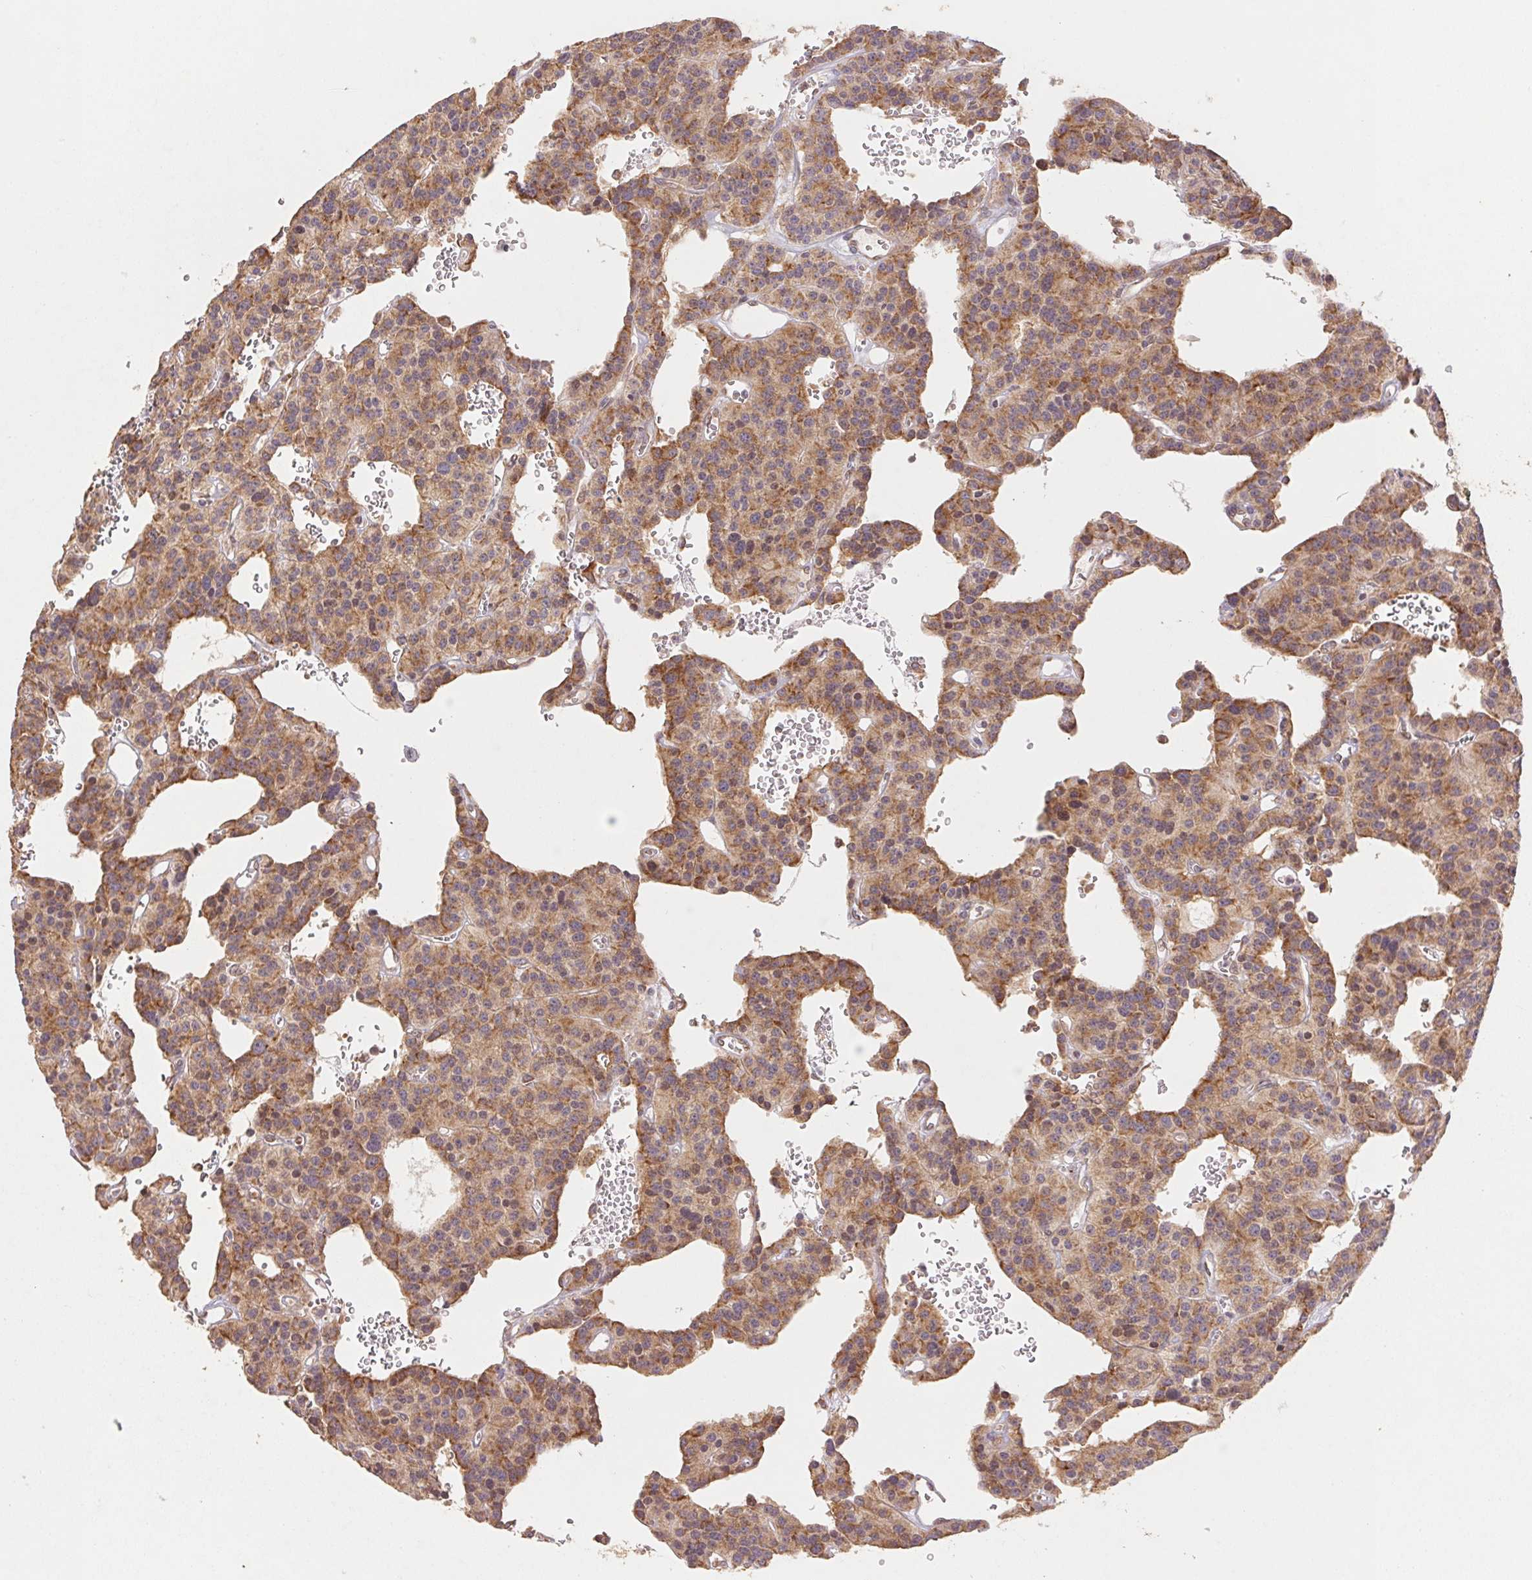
{"staining": {"intensity": "moderate", "quantity": ">75%", "location": "cytoplasmic/membranous"}, "tissue": "carcinoid", "cell_type": "Tumor cells", "image_type": "cancer", "snomed": [{"axis": "morphology", "description": "Carcinoid, malignant, NOS"}, {"axis": "topography", "description": "Lung"}], "caption": "DAB (3,3'-diaminobenzidine) immunohistochemical staining of human carcinoid (malignant) displays moderate cytoplasmic/membranous protein expression in approximately >75% of tumor cells.", "gene": "RPL27A", "patient": {"sex": "female", "age": 71}}